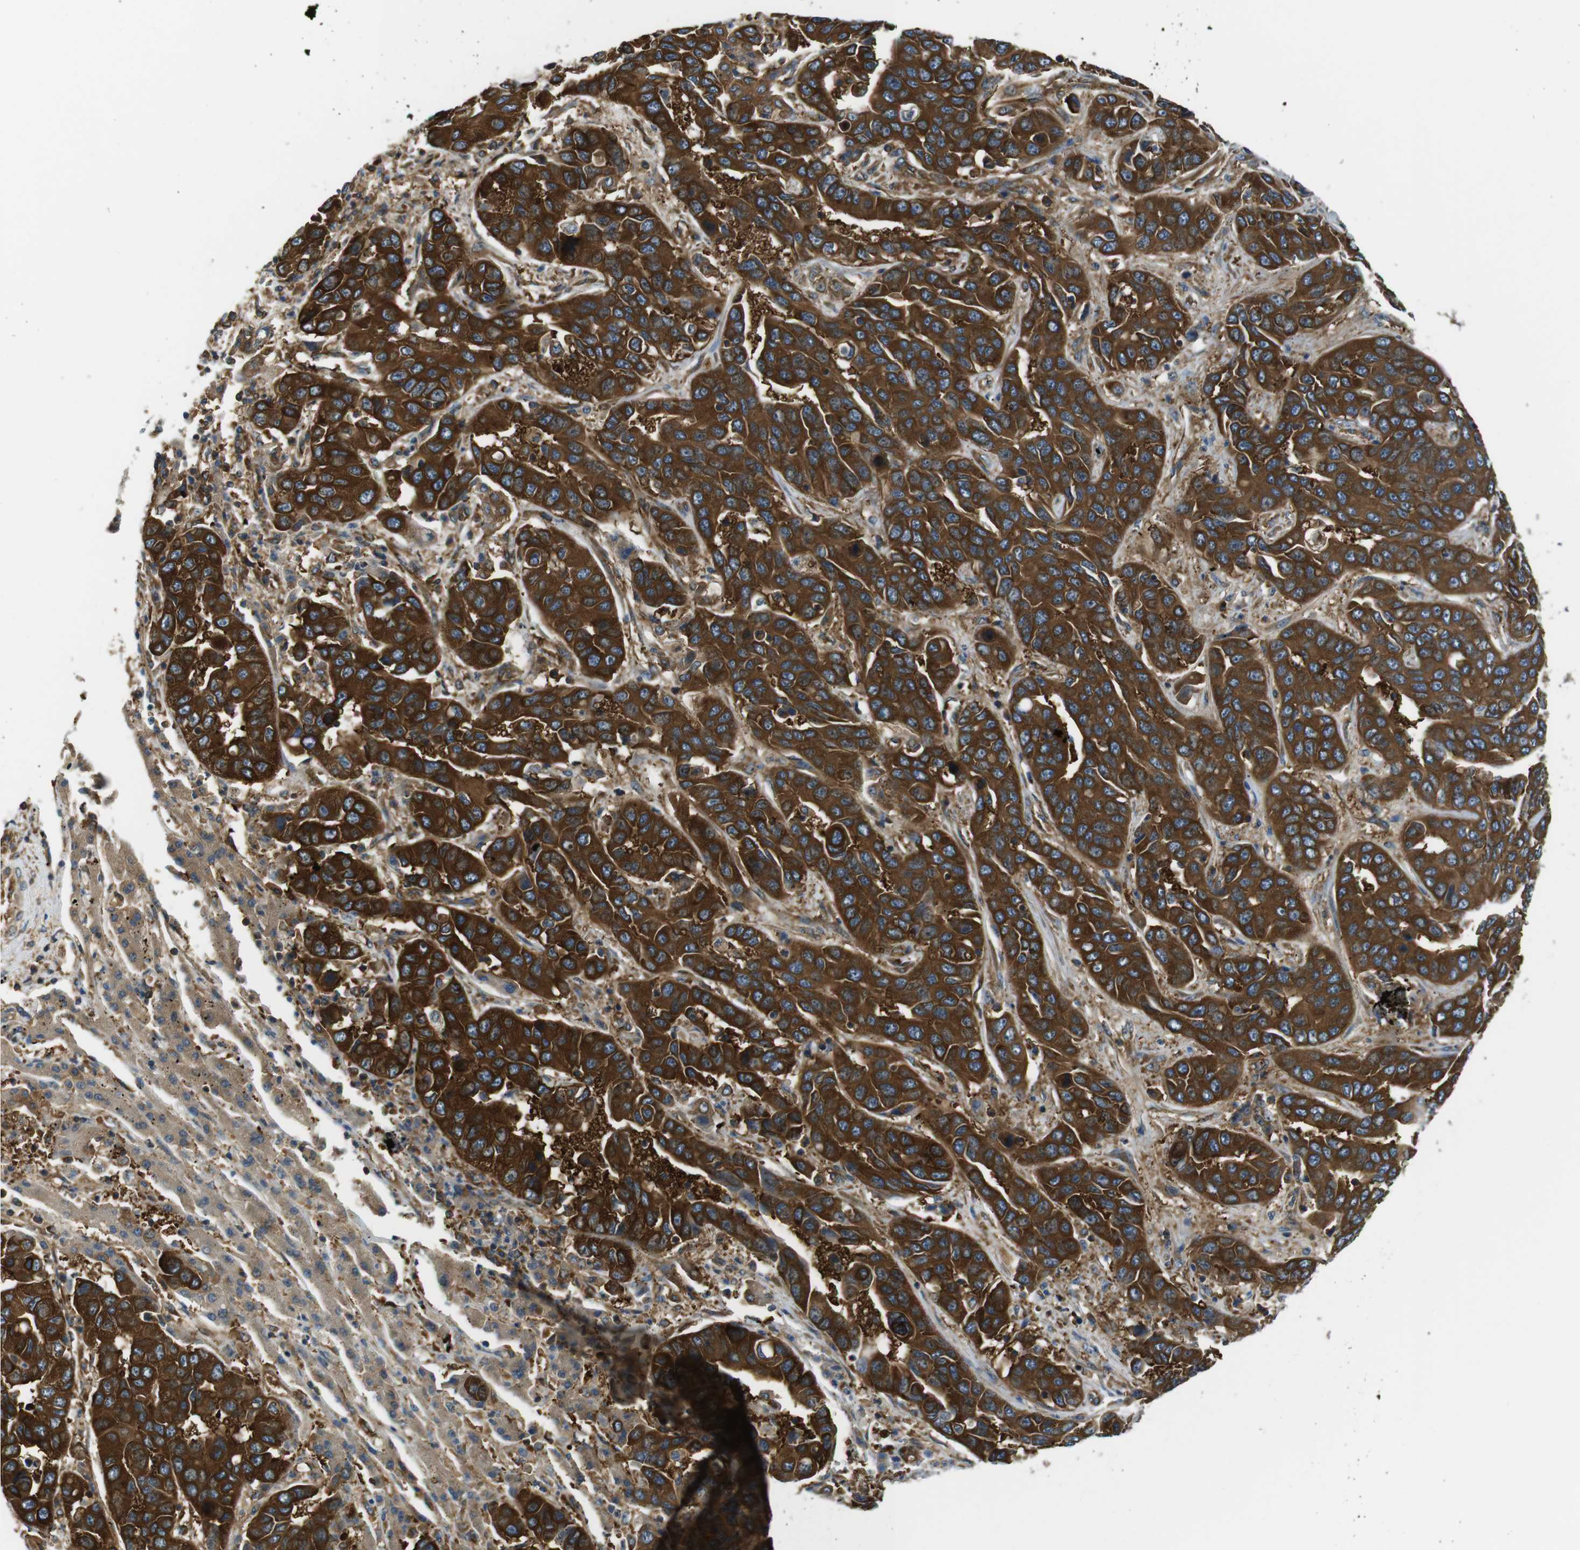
{"staining": {"intensity": "strong", "quantity": ">75%", "location": "cytoplasmic/membranous"}, "tissue": "liver cancer", "cell_type": "Tumor cells", "image_type": "cancer", "snomed": [{"axis": "morphology", "description": "Cholangiocarcinoma"}, {"axis": "topography", "description": "Liver"}], "caption": "IHC of human liver cancer demonstrates high levels of strong cytoplasmic/membranous positivity in approximately >75% of tumor cells.", "gene": "TSC1", "patient": {"sex": "female", "age": 52}}